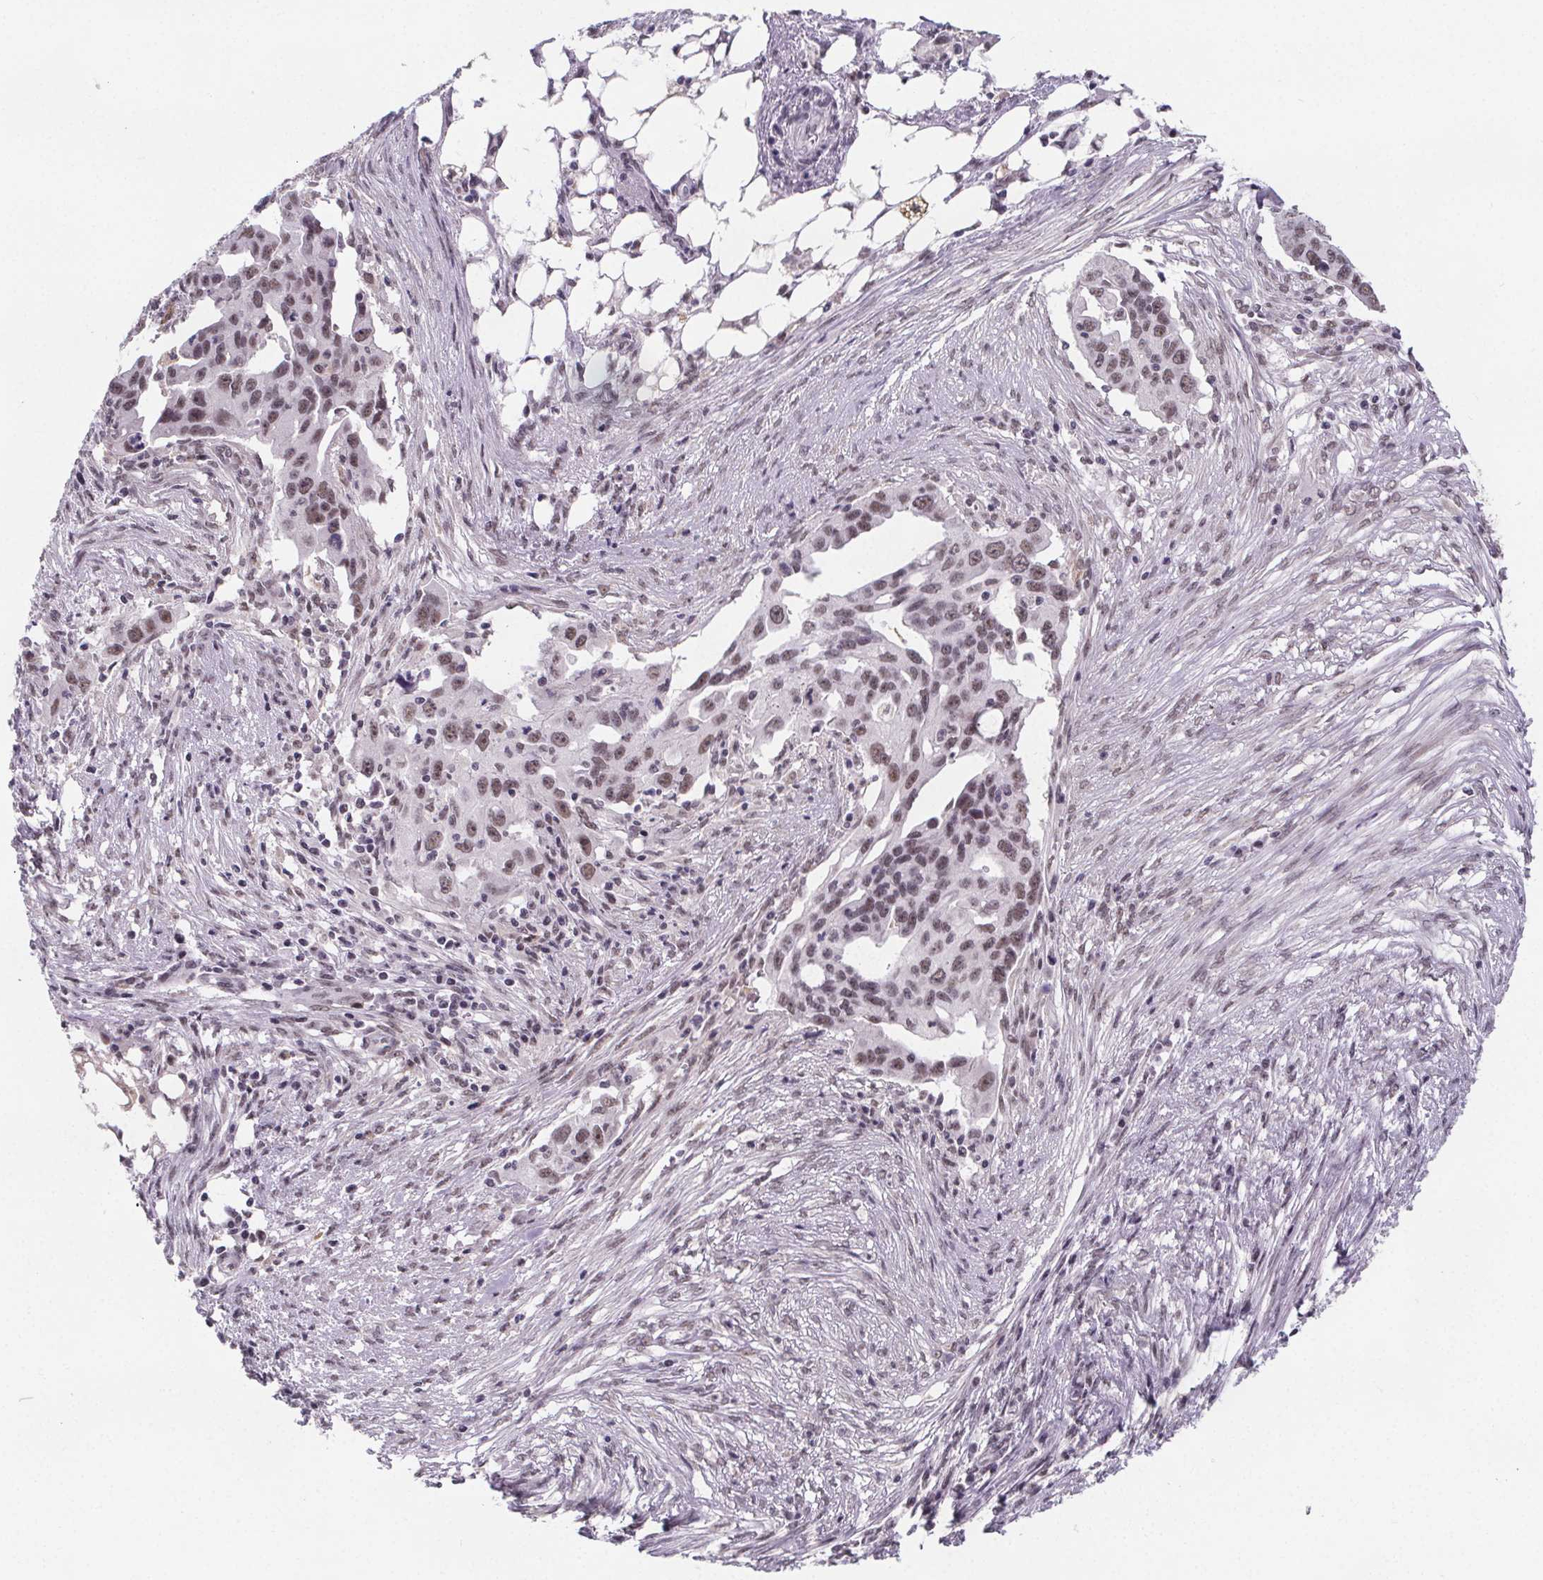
{"staining": {"intensity": "moderate", "quantity": ">75%", "location": "nuclear"}, "tissue": "ovarian cancer", "cell_type": "Tumor cells", "image_type": "cancer", "snomed": [{"axis": "morphology", "description": "Carcinoma, endometroid"}, {"axis": "morphology", "description": "Cystadenocarcinoma, serous, NOS"}, {"axis": "topography", "description": "Ovary"}], "caption": "Tumor cells display medium levels of moderate nuclear staining in about >75% of cells in human serous cystadenocarcinoma (ovarian).", "gene": "ZNF572", "patient": {"sex": "female", "age": 45}}